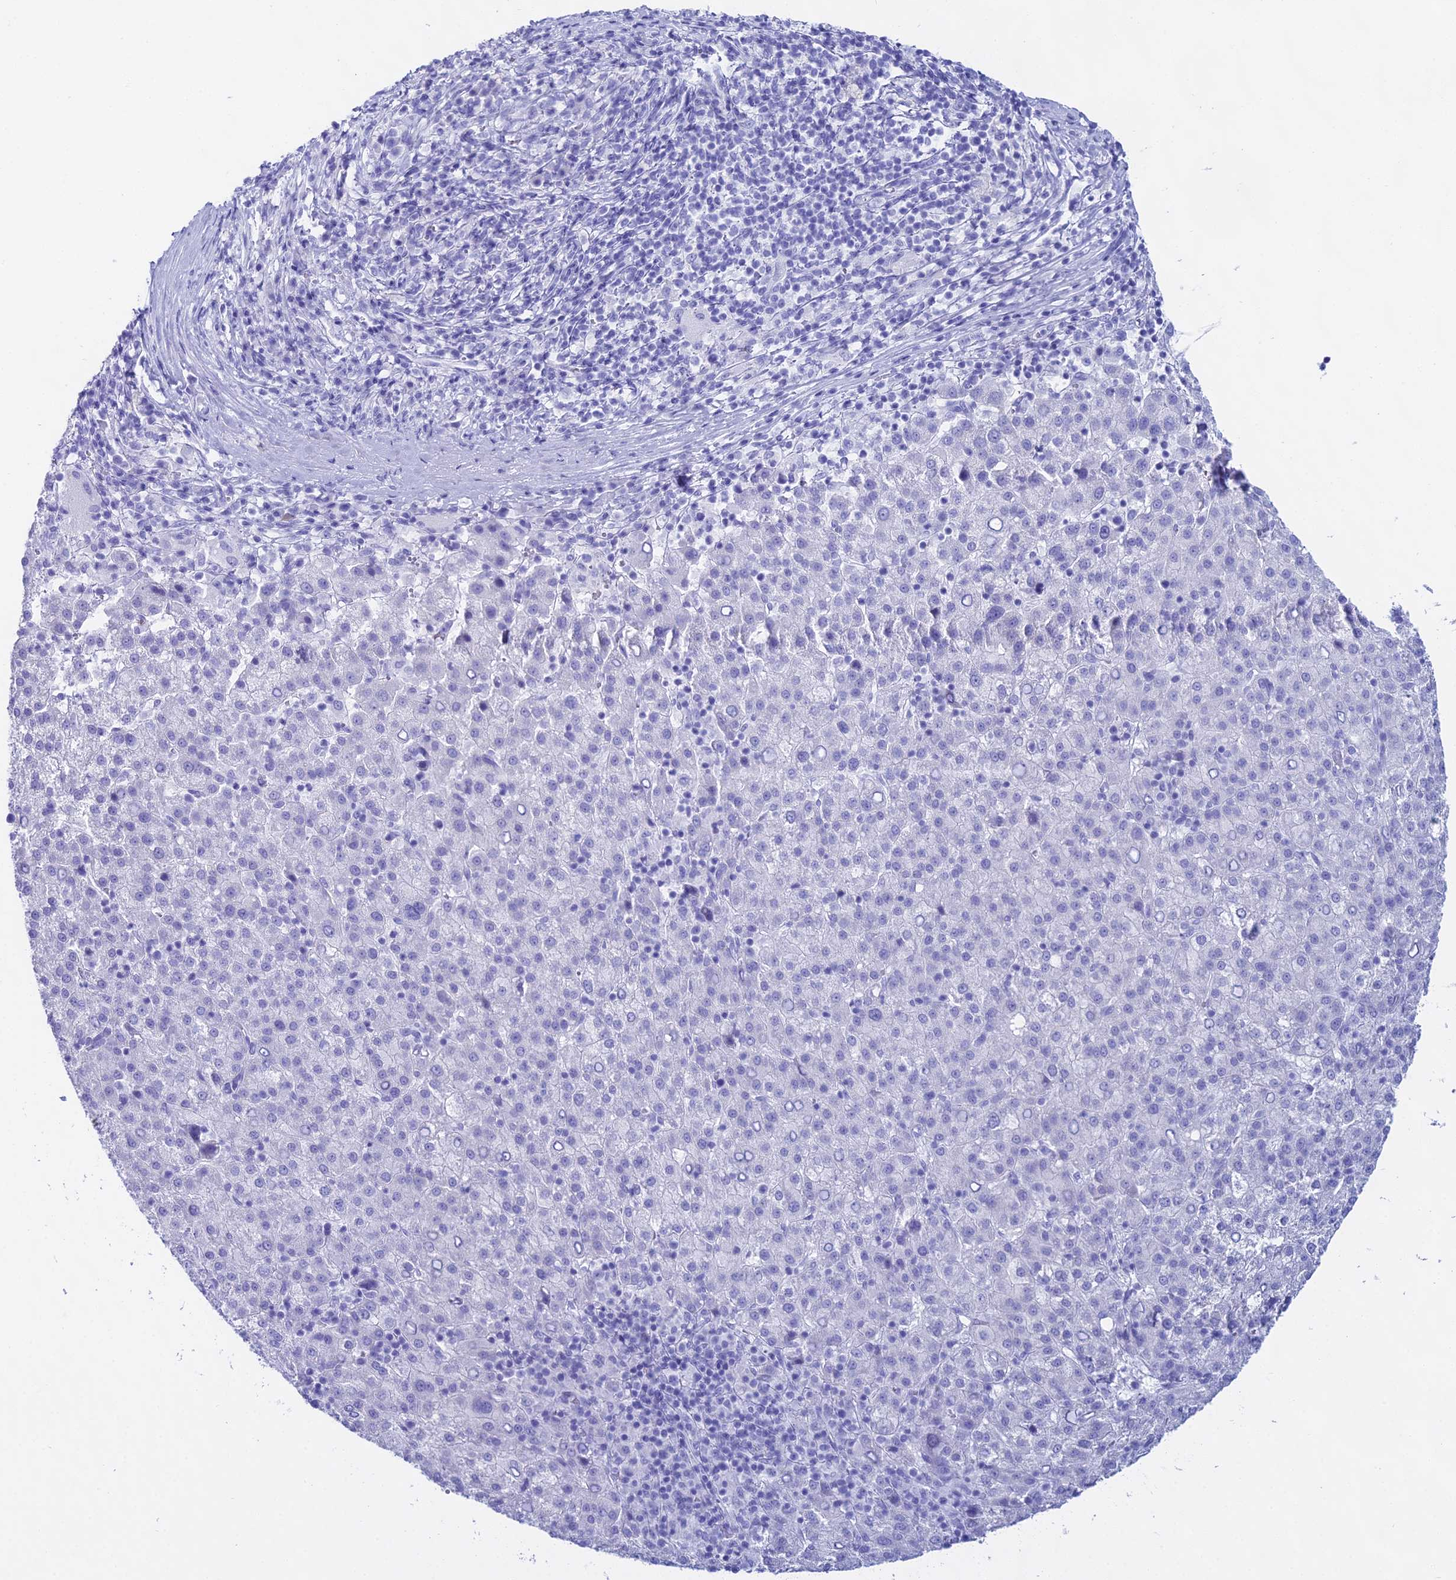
{"staining": {"intensity": "negative", "quantity": "none", "location": "none"}, "tissue": "liver cancer", "cell_type": "Tumor cells", "image_type": "cancer", "snomed": [{"axis": "morphology", "description": "Carcinoma, Hepatocellular, NOS"}, {"axis": "topography", "description": "Liver"}], "caption": "High power microscopy image of an immunohistochemistry (IHC) image of liver cancer, revealing no significant expression in tumor cells.", "gene": "CGB2", "patient": {"sex": "female", "age": 58}}